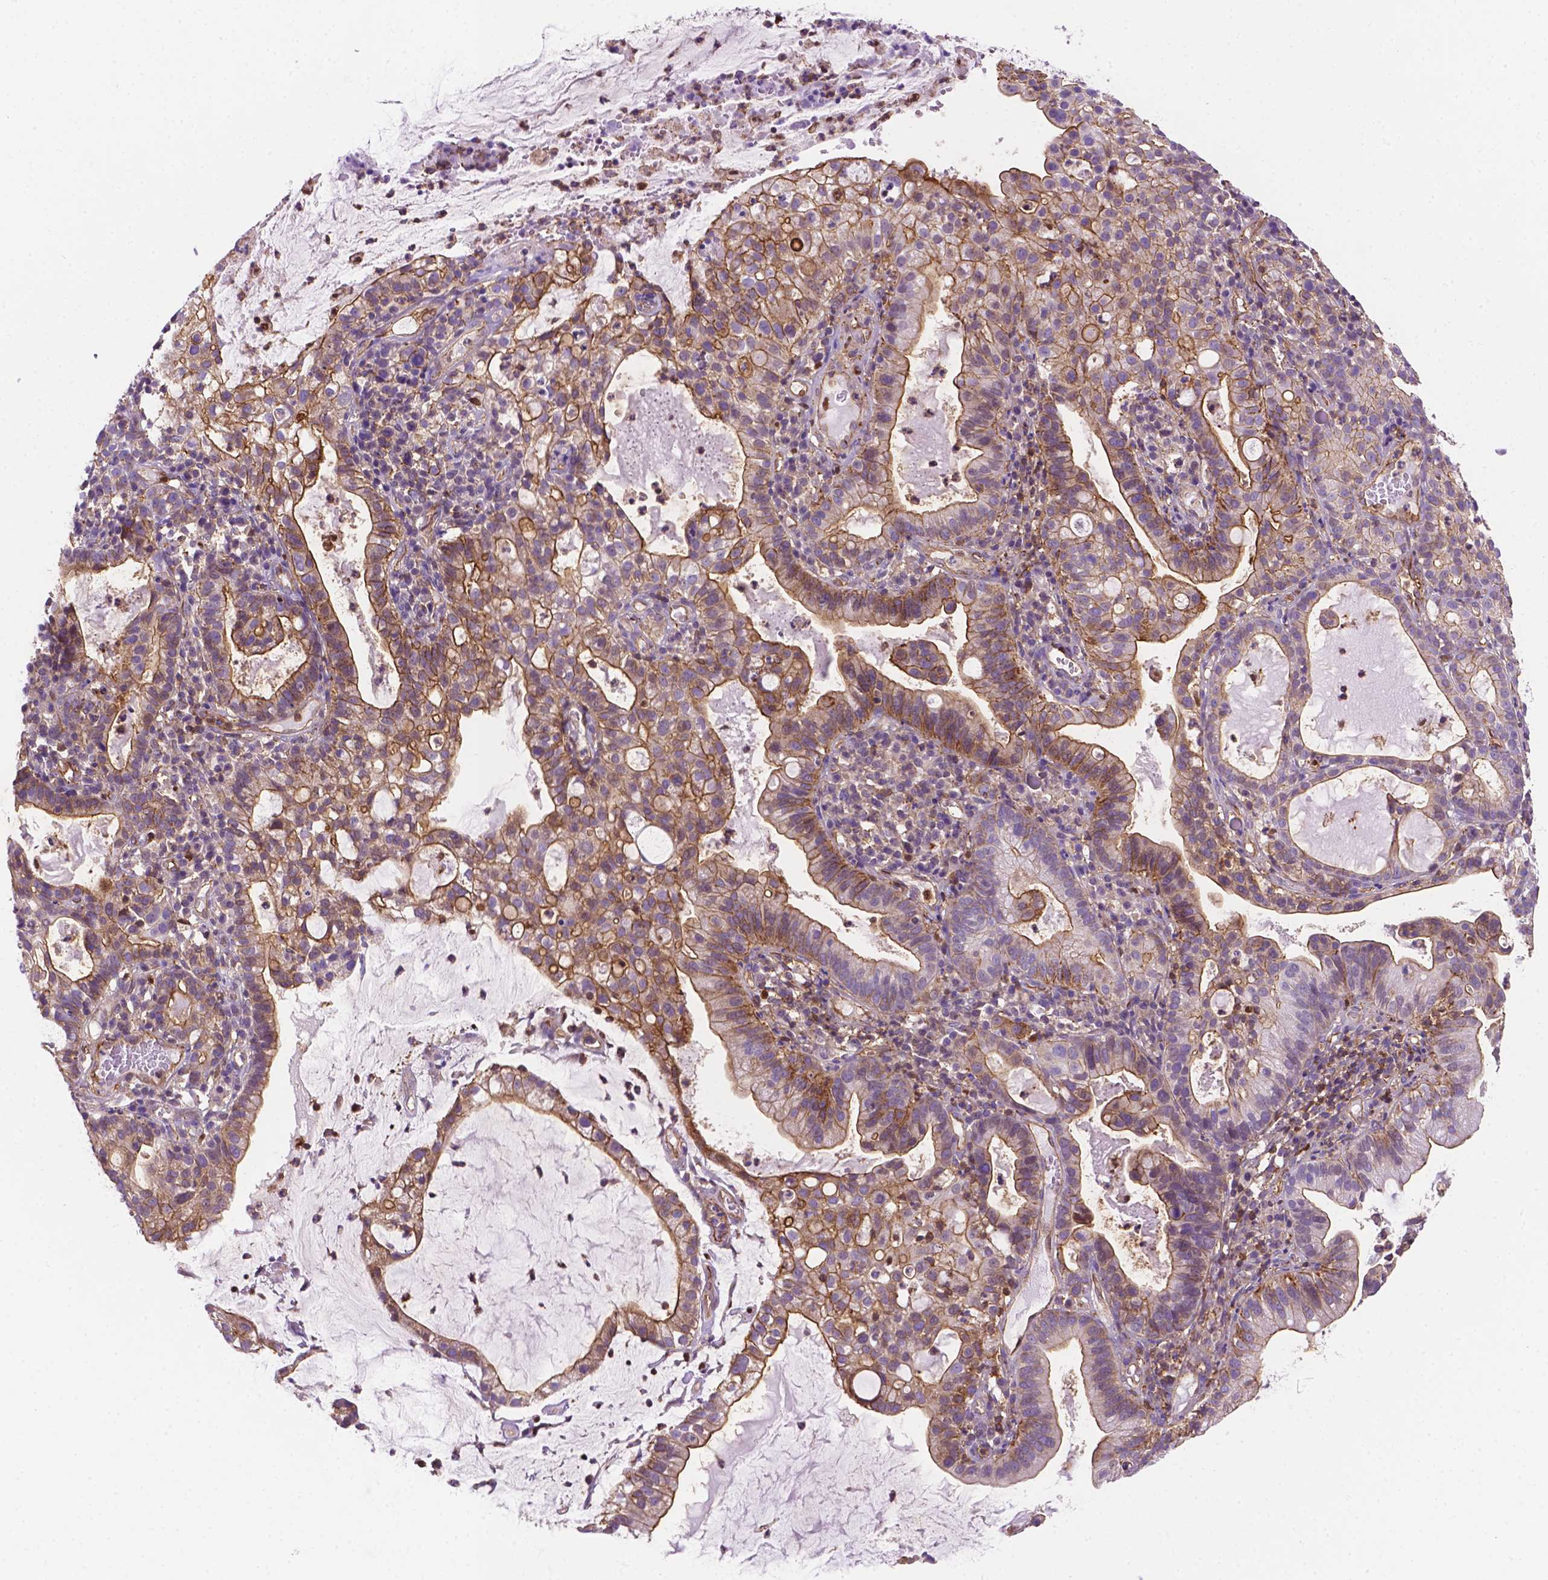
{"staining": {"intensity": "moderate", "quantity": "25%-75%", "location": "cytoplasmic/membranous"}, "tissue": "cervical cancer", "cell_type": "Tumor cells", "image_type": "cancer", "snomed": [{"axis": "morphology", "description": "Adenocarcinoma, NOS"}, {"axis": "topography", "description": "Cervix"}], "caption": "Tumor cells exhibit moderate cytoplasmic/membranous positivity in approximately 25%-75% of cells in cervical cancer.", "gene": "DCN", "patient": {"sex": "female", "age": 41}}